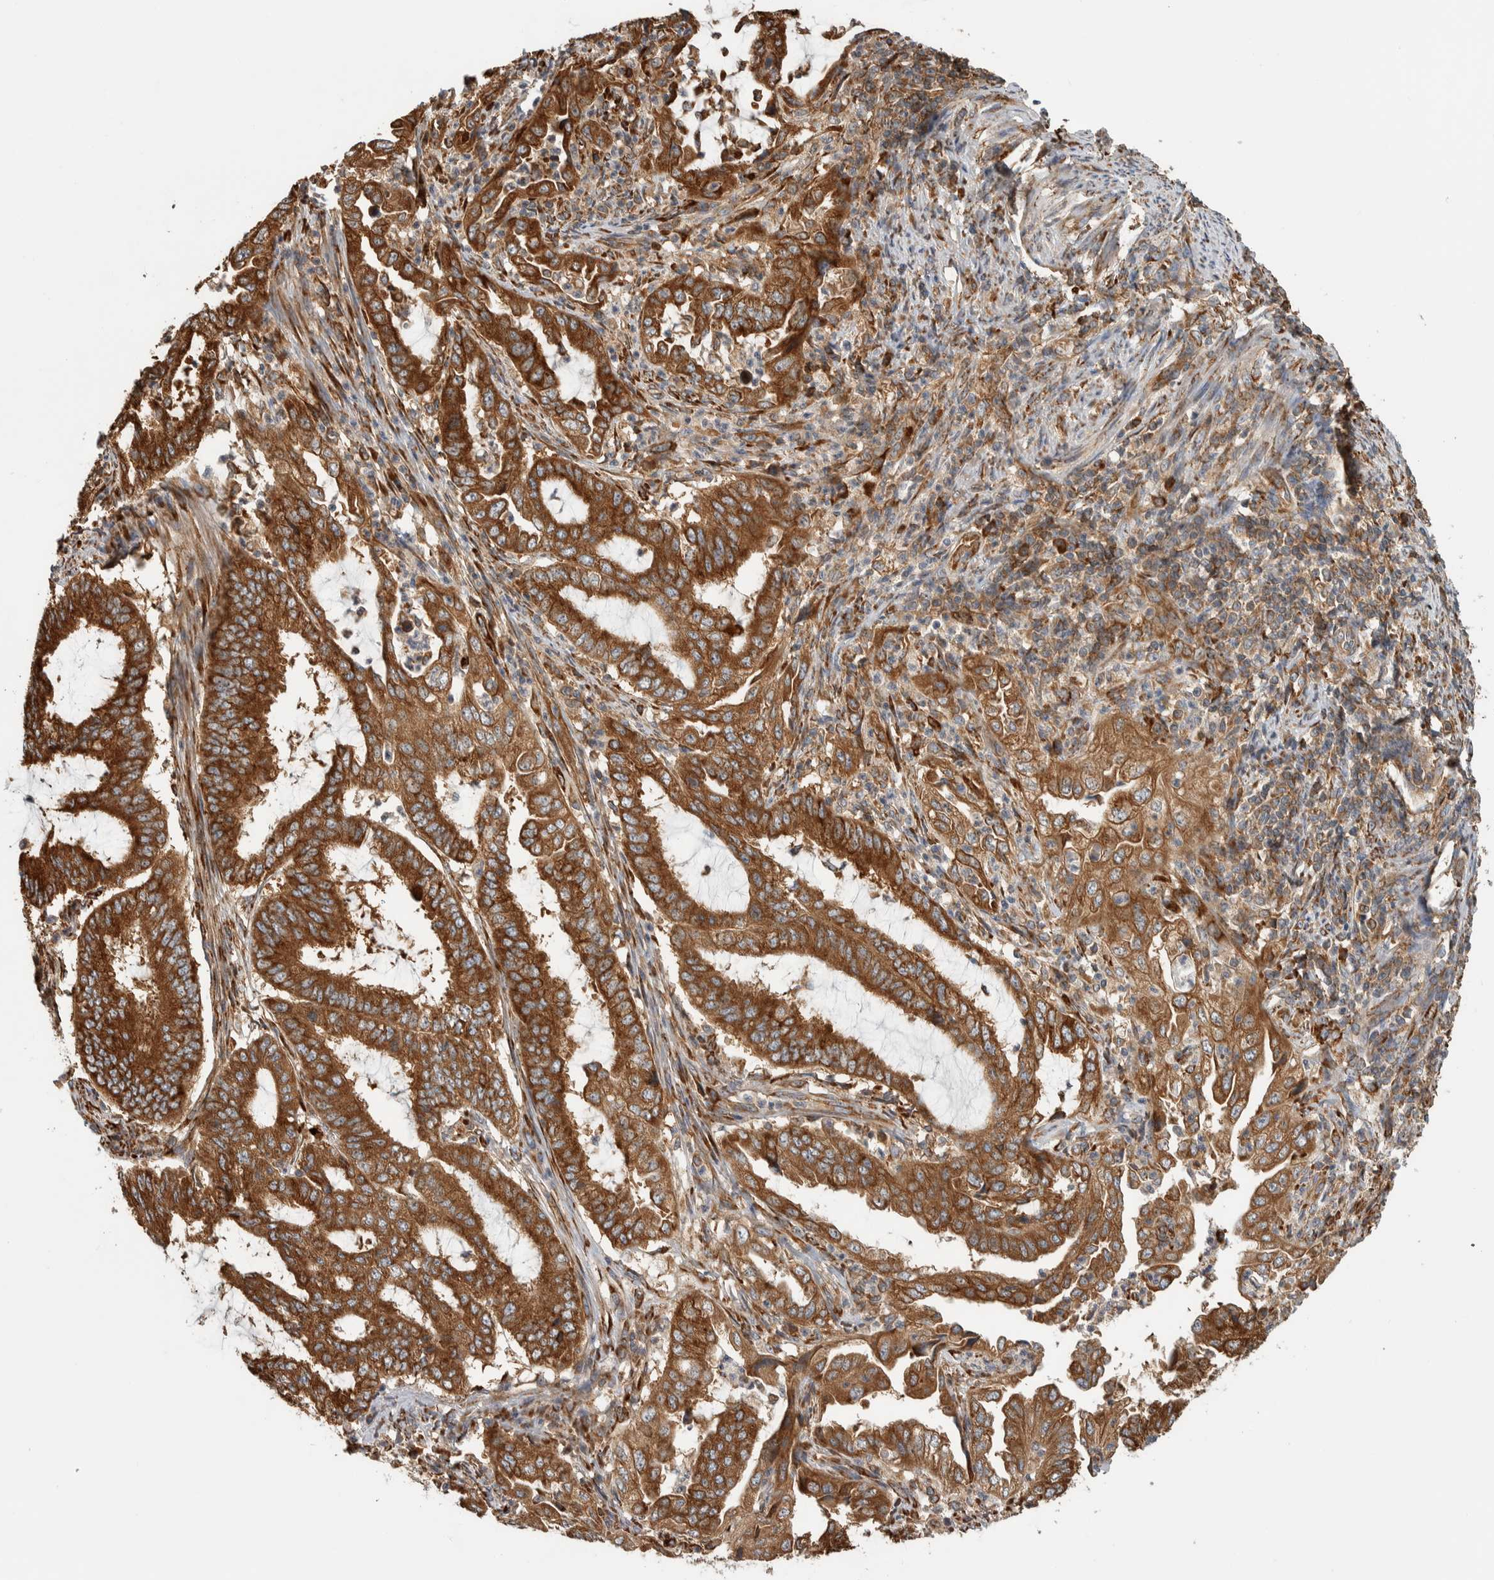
{"staining": {"intensity": "strong", "quantity": ">75%", "location": "cytoplasmic/membranous"}, "tissue": "endometrial cancer", "cell_type": "Tumor cells", "image_type": "cancer", "snomed": [{"axis": "morphology", "description": "Adenocarcinoma, NOS"}, {"axis": "topography", "description": "Endometrium"}], "caption": "Brown immunohistochemical staining in human endometrial cancer (adenocarcinoma) shows strong cytoplasmic/membranous positivity in approximately >75% of tumor cells. (Stains: DAB (3,3'-diaminobenzidine) in brown, nuclei in blue, Microscopy: brightfield microscopy at high magnification).", "gene": "EIF3H", "patient": {"sex": "female", "age": 51}}